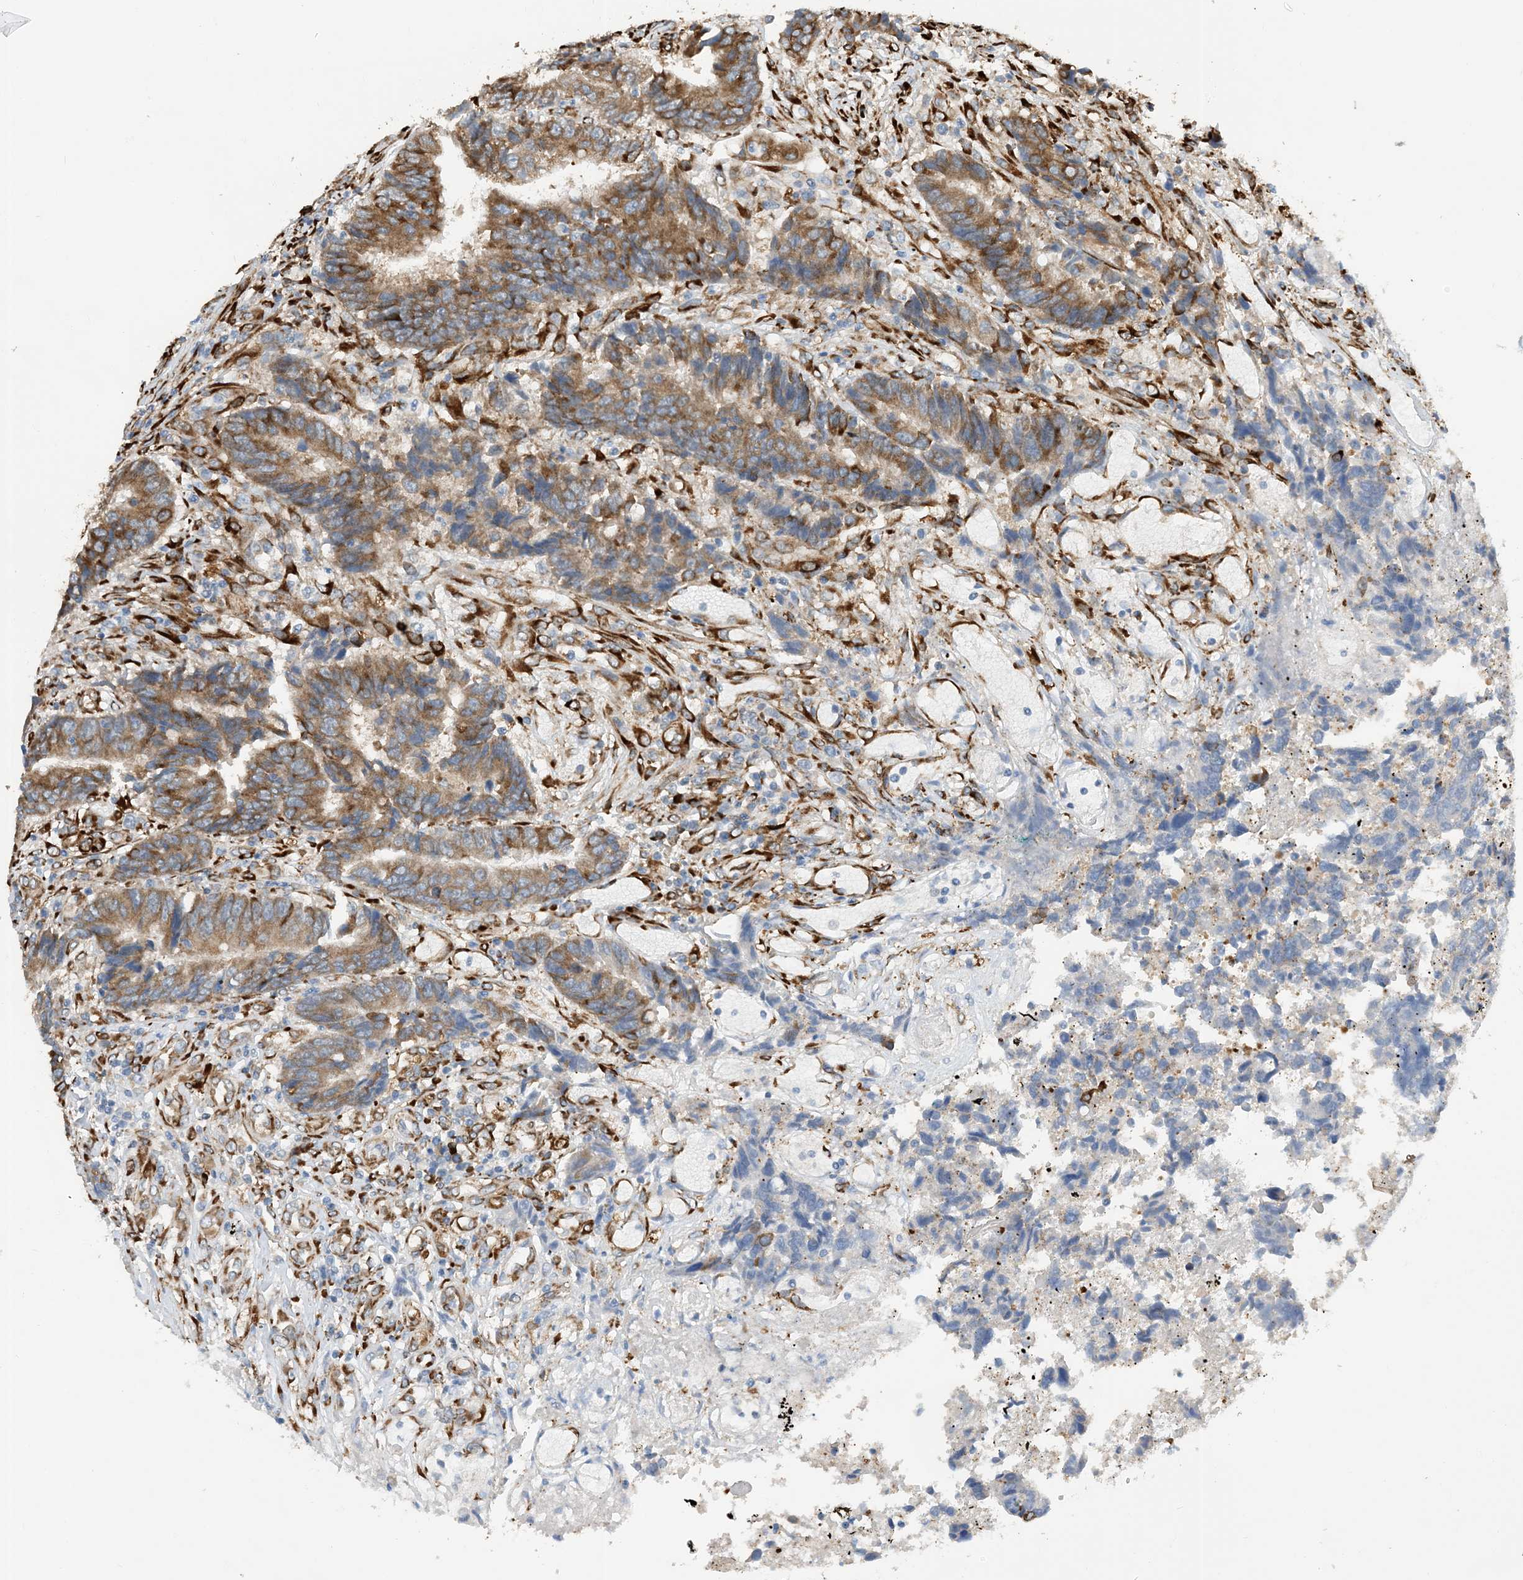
{"staining": {"intensity": "moderate", "quantity": ">75%", "location": "cytoplasmic/membranous"}, "tissue": "colorectal cancer", "cell_type": "Tumor cells", "image_type": "cancer", "snomed": [{"axis": "morphology", "description": "Adenocarcinoma, NOS"}, {"axis": "topography", "description": "Rectum"}], "caption": "Colorectal cancer (adenocarcinoma) tissue reveals moderate cytoplasmic/membranous positivity in about >75% of tumor cells", "gene": "ZBTB45", "patient": {"sex": "male", "age": 84}}